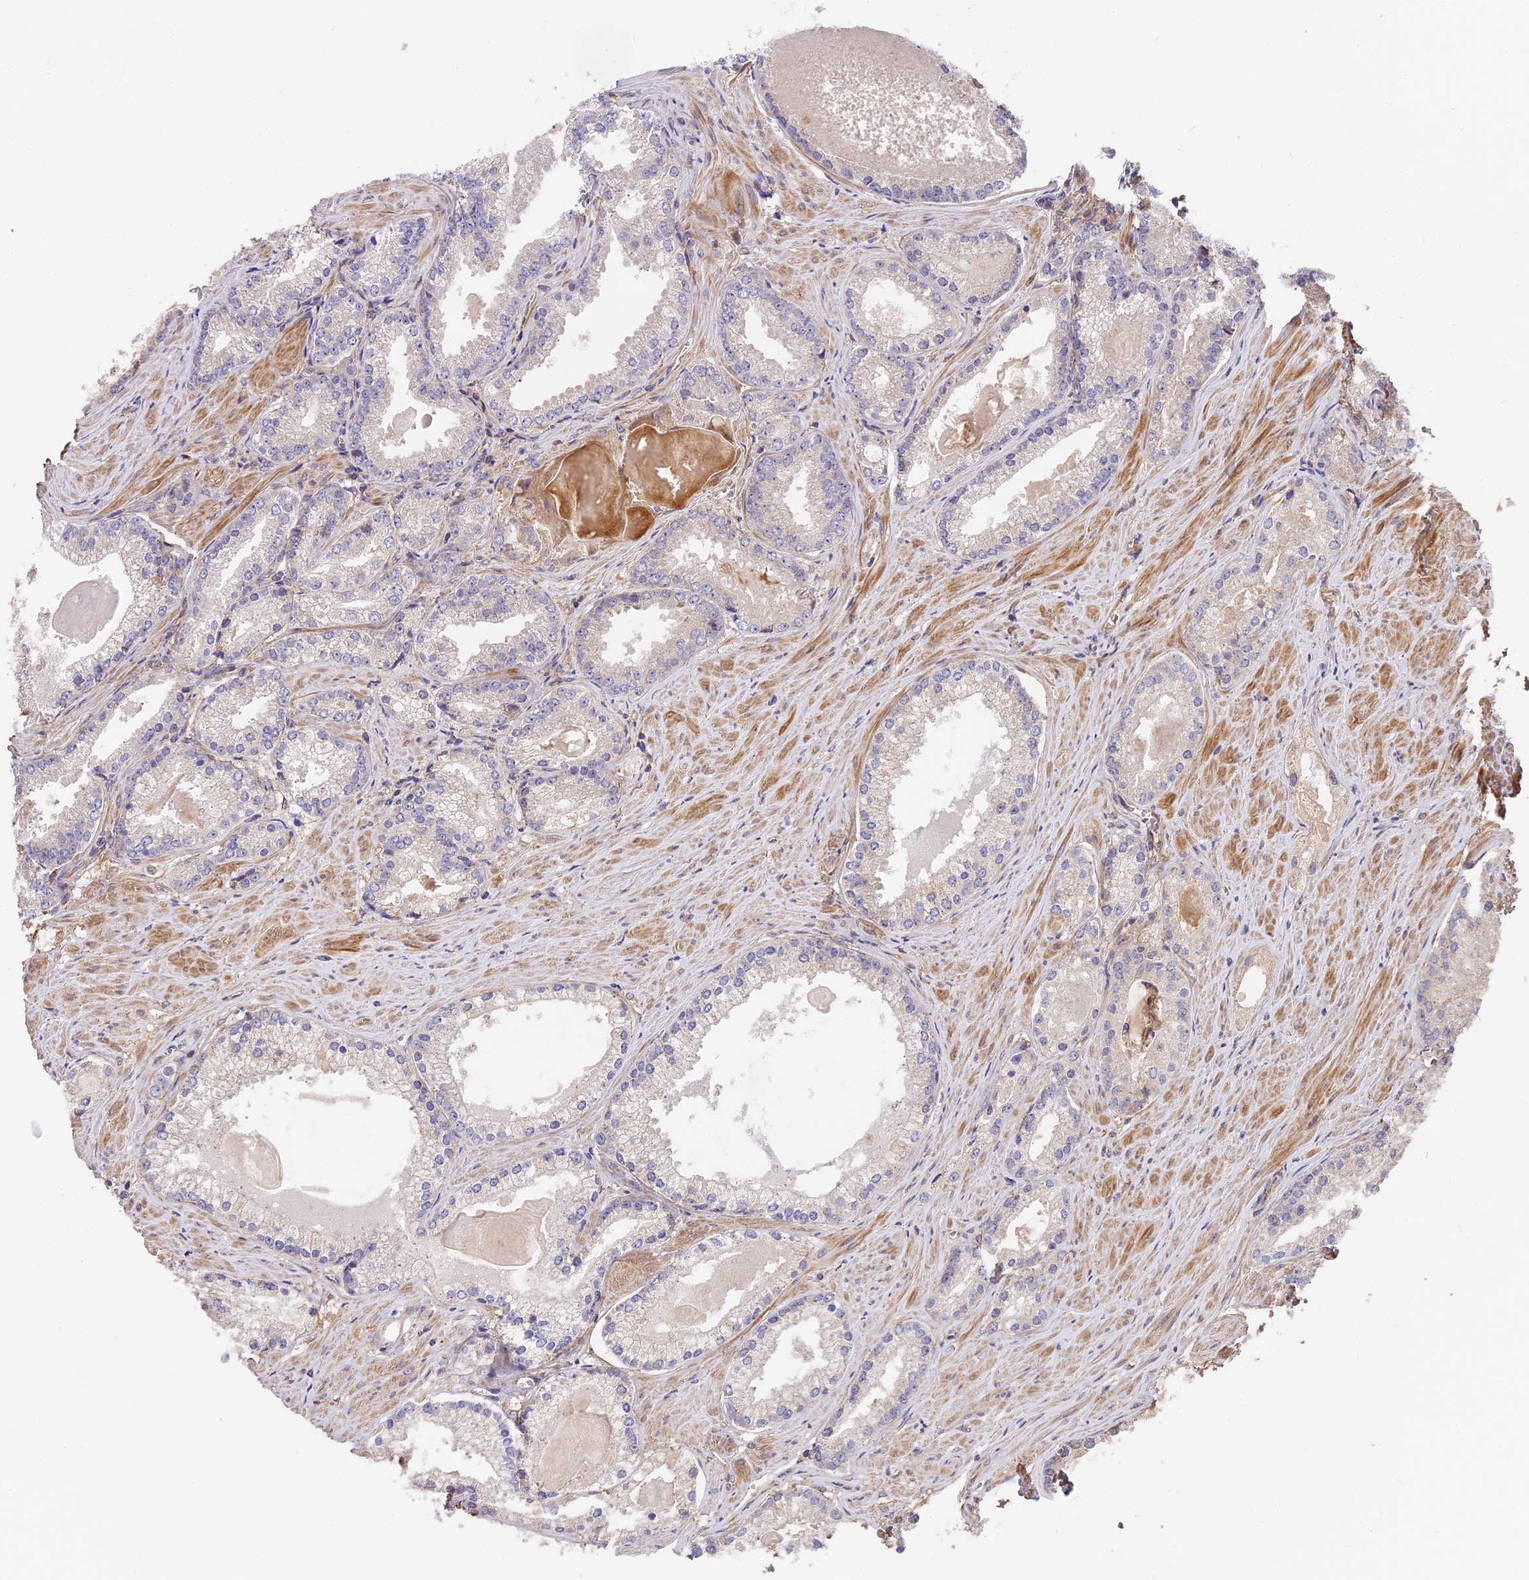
{"staining": {"intensity": "negative", "quantity": "none", "location": "none"}, "tissue": "prostate cancer", "cell_type": "Tumor cells", "image_type": "cancer", "snomed": [{"axis": "morphology", "description": "Adenocarcinoma, Low grade"}, {"axis": "topography", "description": "Prostate"}], "caption": "High magnification brightfield microscopy of prostate cancer (adenocarcinoma (low-grade)) stained with DAB (3,3'-diaminobenzidine) (brown) and counterstained with hematoxylin (blue): tumor cells show no significant positivity.", "gene": "ARHGAP17", "patient": {"sex": "male", "age": 54}}